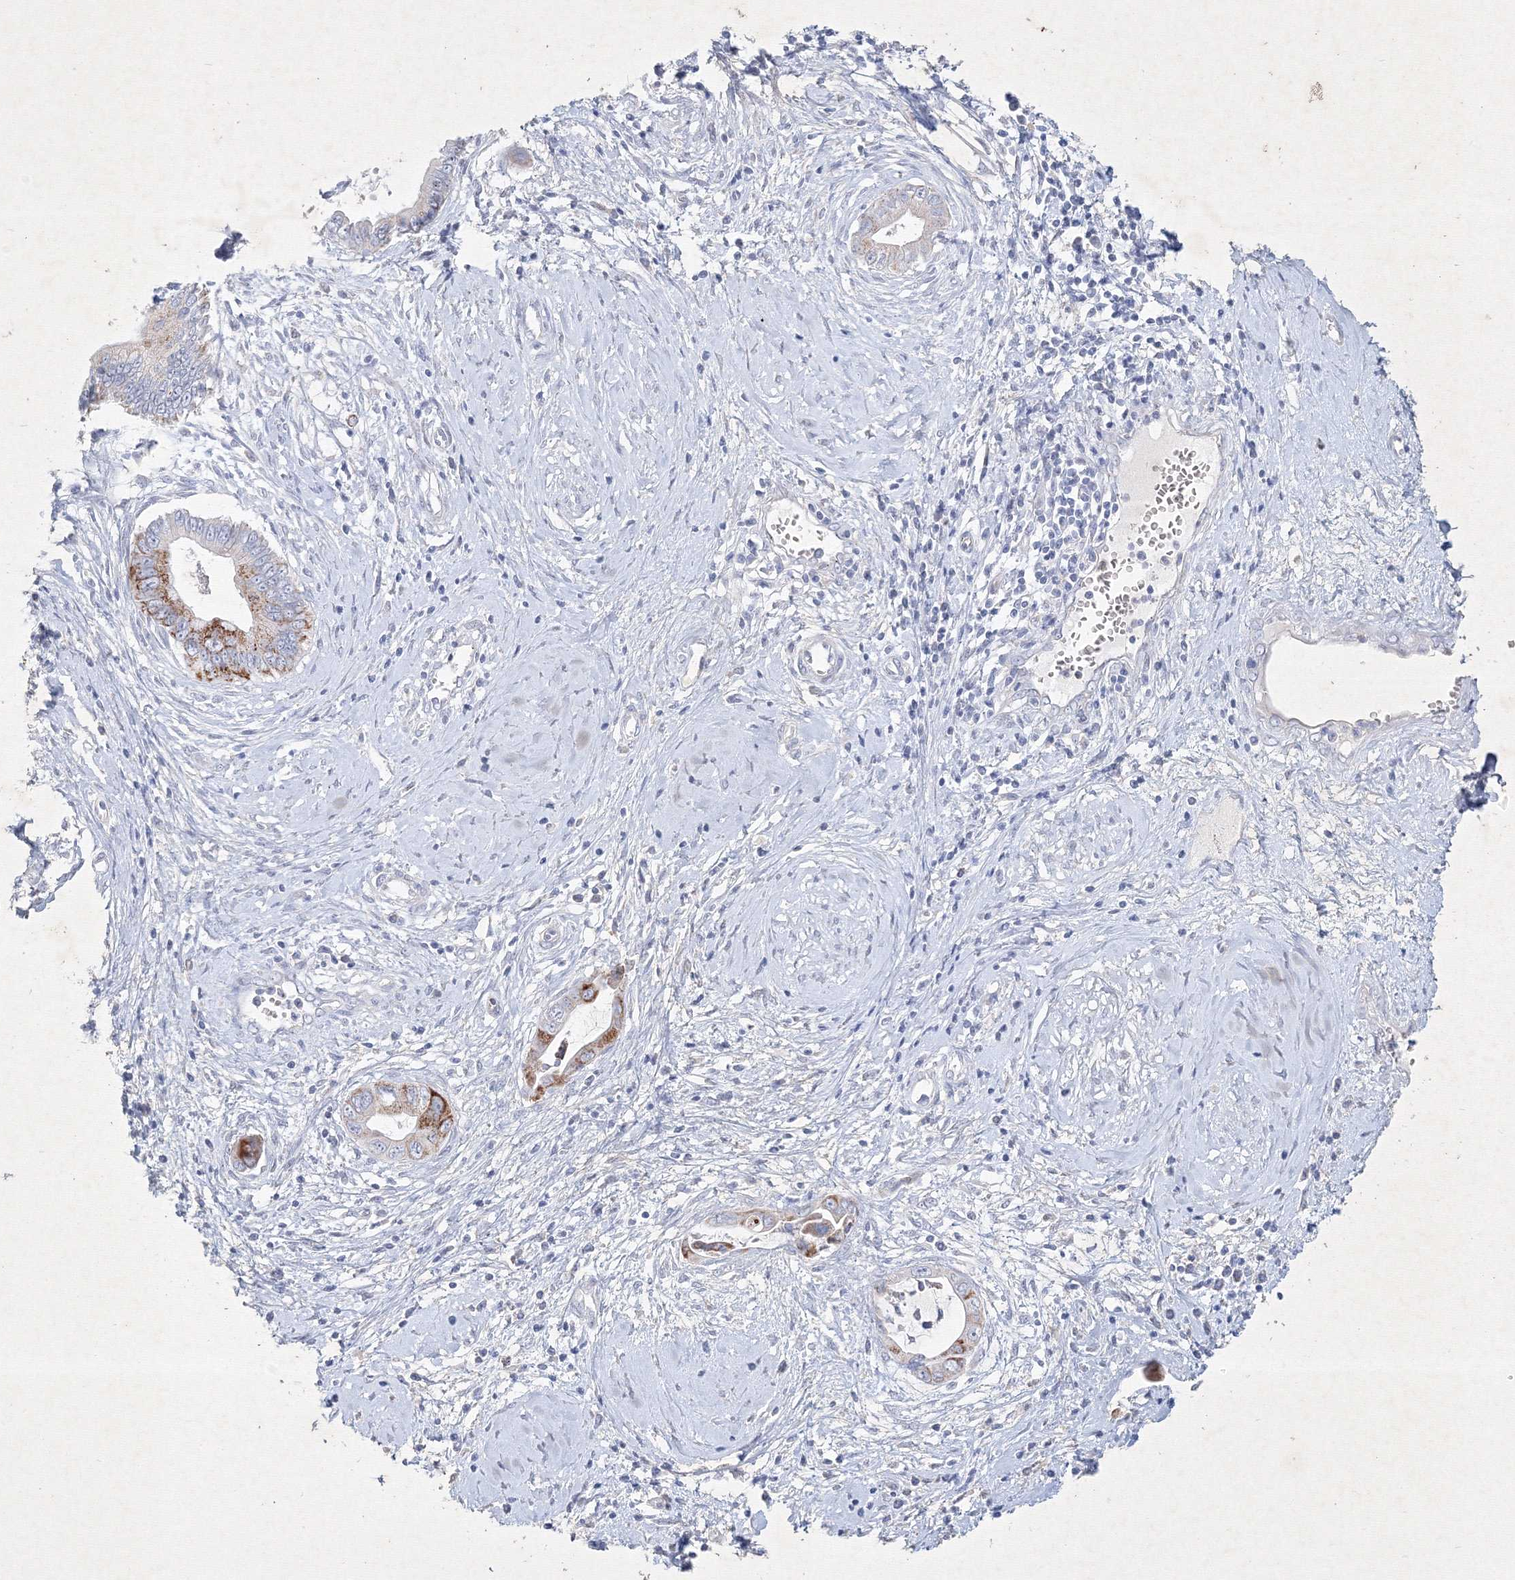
{"staining": {"intensity": "moderate", "quantity": "25%-75%", "location": "cytoplasmic/membranous"}, "tissue": "cervical cancer", "cell_type": "Tumor cells", "image_type": "cancer", "snomed": [{"axis": "morphology", "description": "Adenocarcinoma, NOS"}, {"axis": "topography", "description": "Cervix"}], "caption": "DAB immunohistochemical staining of human adenocarcinoma (cervical) displays moderate cytoplasmic/membranous protein staining in approximately 25%-75% of tumor cells.", "gene": "CXXC4", "patient": {"sex": "female", "age": 44}}